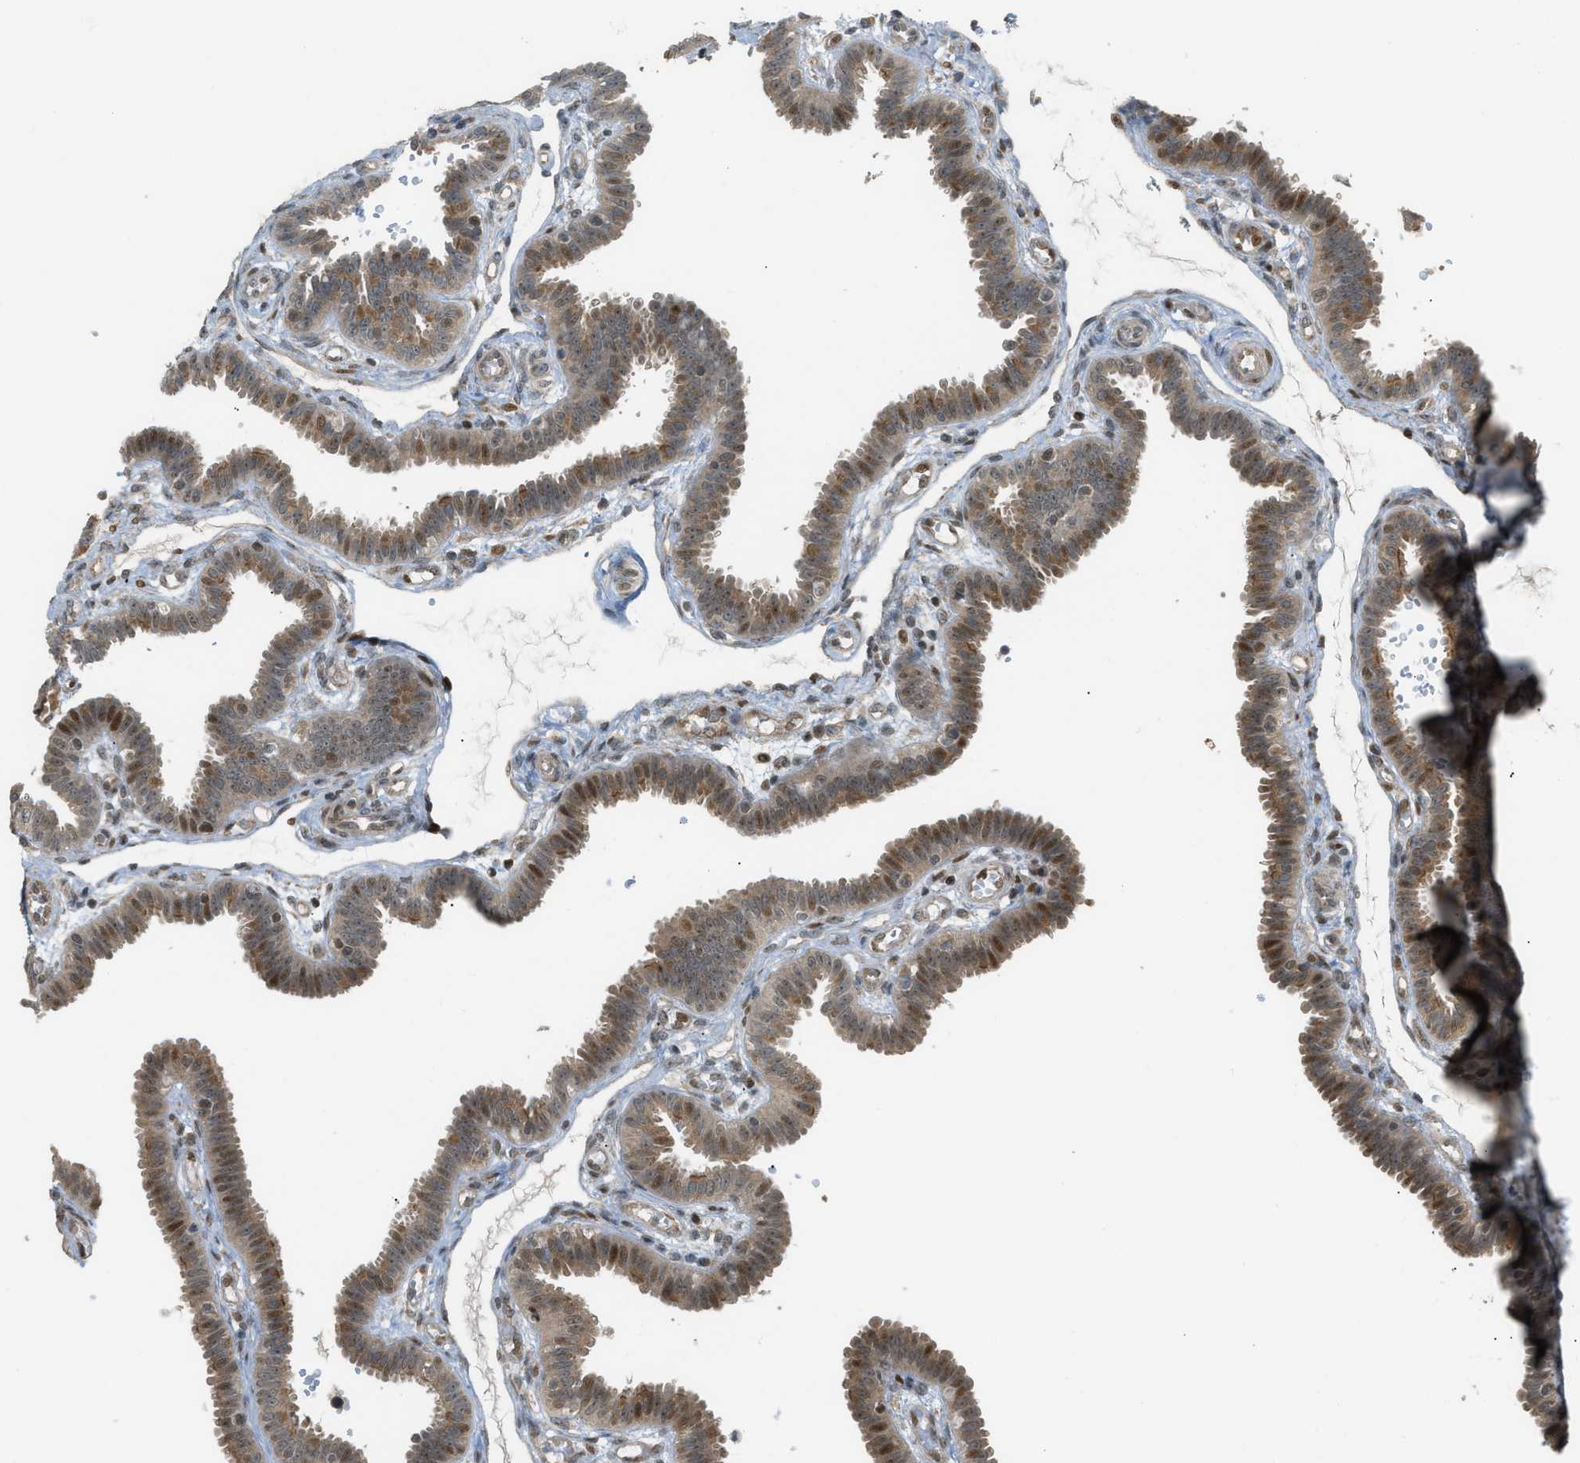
{"staining": {"intensity": "strong", "quantity": ">75%", "location": "cytoplasmic/membranous,nuclear"}, "tissue": "fallopian tube", "cell_type": "Glandular cells", "image_type": "normal", "snomed": [{"axis": "morphology", "description": "Normal tissue, NOS"}, {"axis": "topography", "description": "Fallopian tube"}], "caption": "Protein staining of benign fallopian tube shows strong cytoplasmic/membranous,nuclear staining in approximately >75% of glandular cells.", "gene": "CCDC186", "patient": {"sex": "female", "age": 32}}